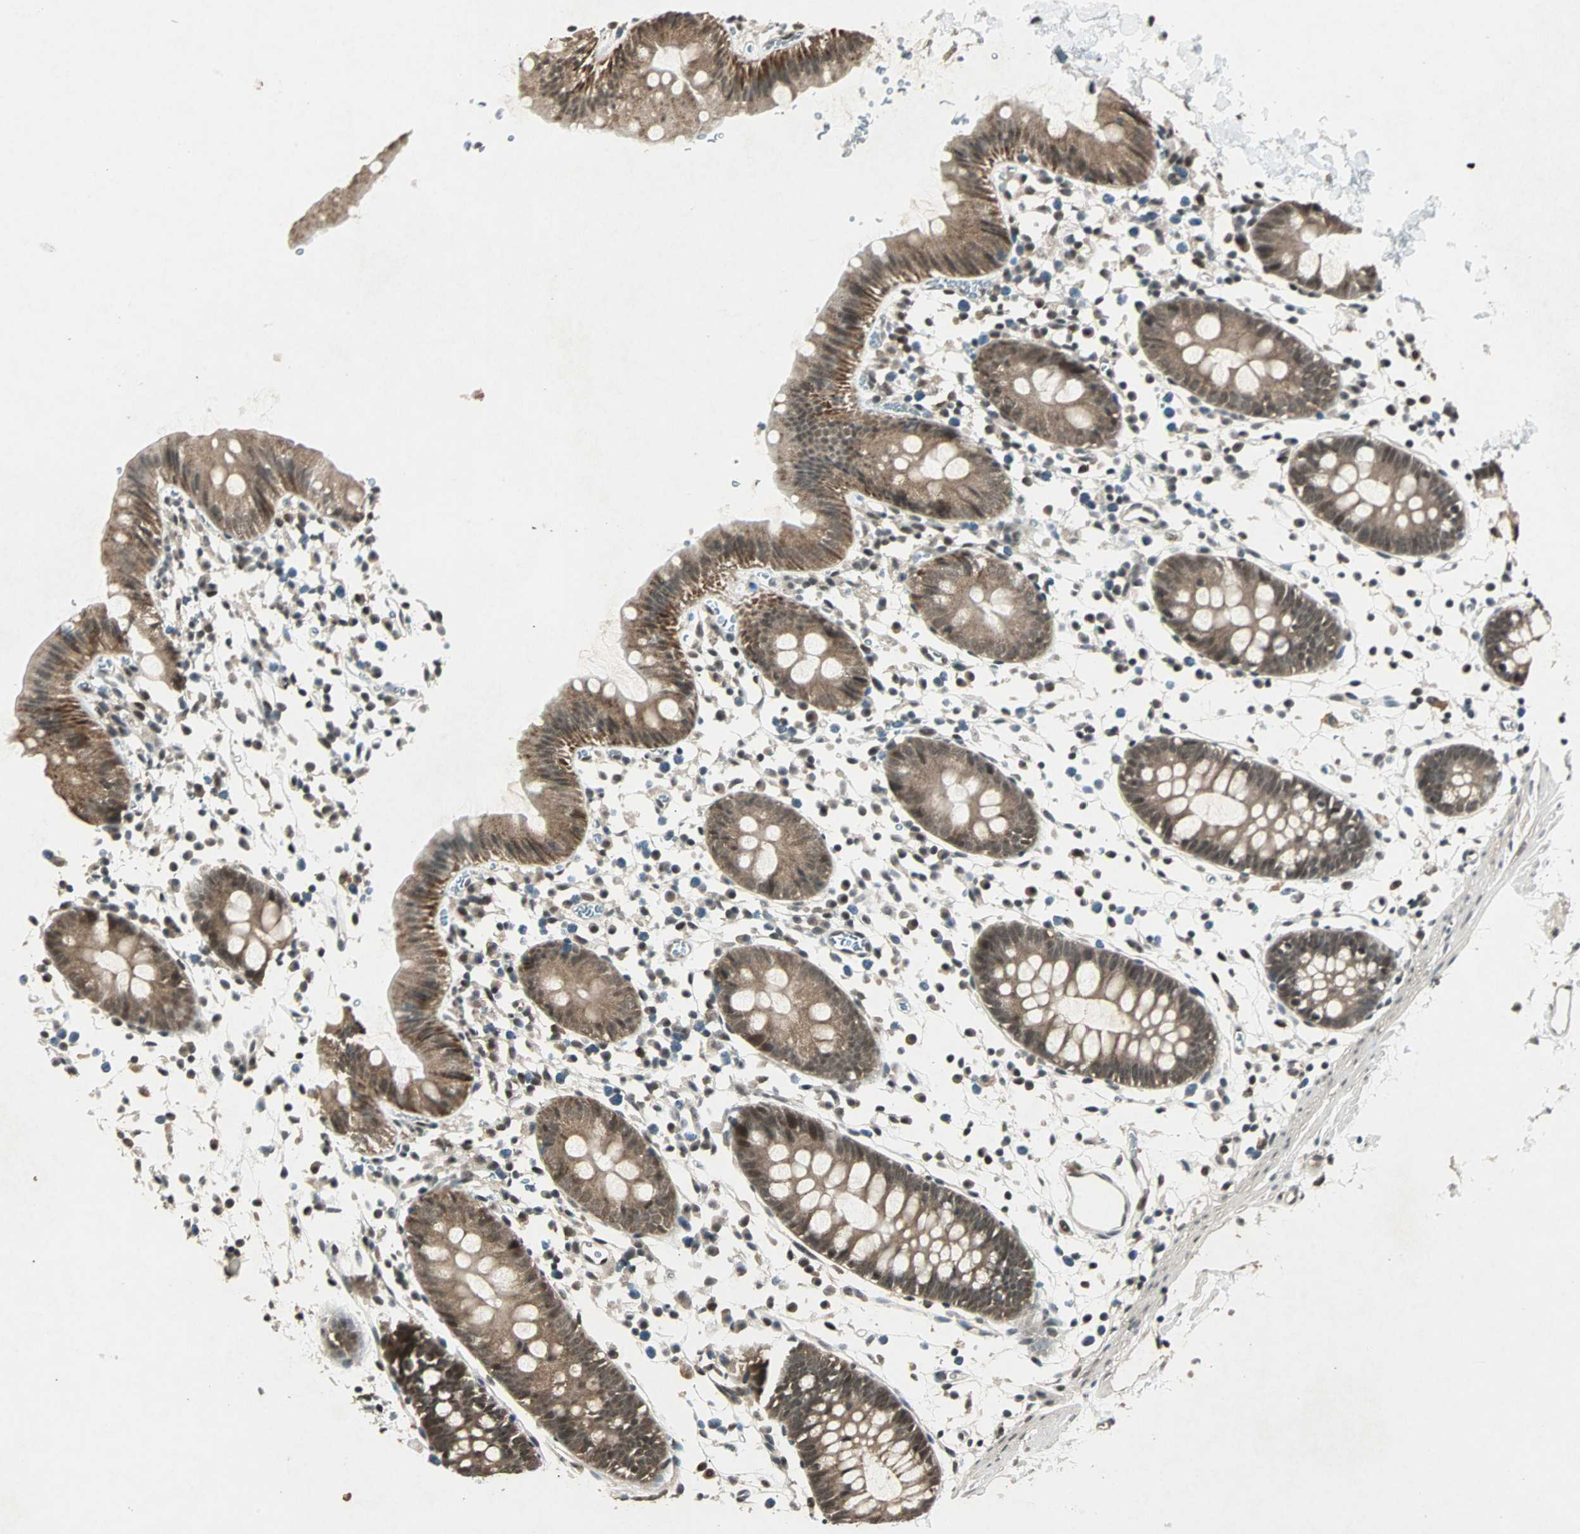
{"staining": {"intensity": "moderate", "quantity": ">75%", "location": "cytoplasmic/membranous,nuclear"}, "tissue": "colon", "cell_type": "Endothelial cells", "image_type": "normal", "snomed": [{"axis": "morphology", "description": "Normal tissue, NOS"}, {"axis": "topography", "description": "Colon"}], "caption": "The histopathology image shows staining of benign colon, revealing moderate cytoplasmic/membranous,nuclear protein staining (brown color) within endothelial cells.", "gene": "ZNF701", "patient": {"sex": "male", "age": 14}}